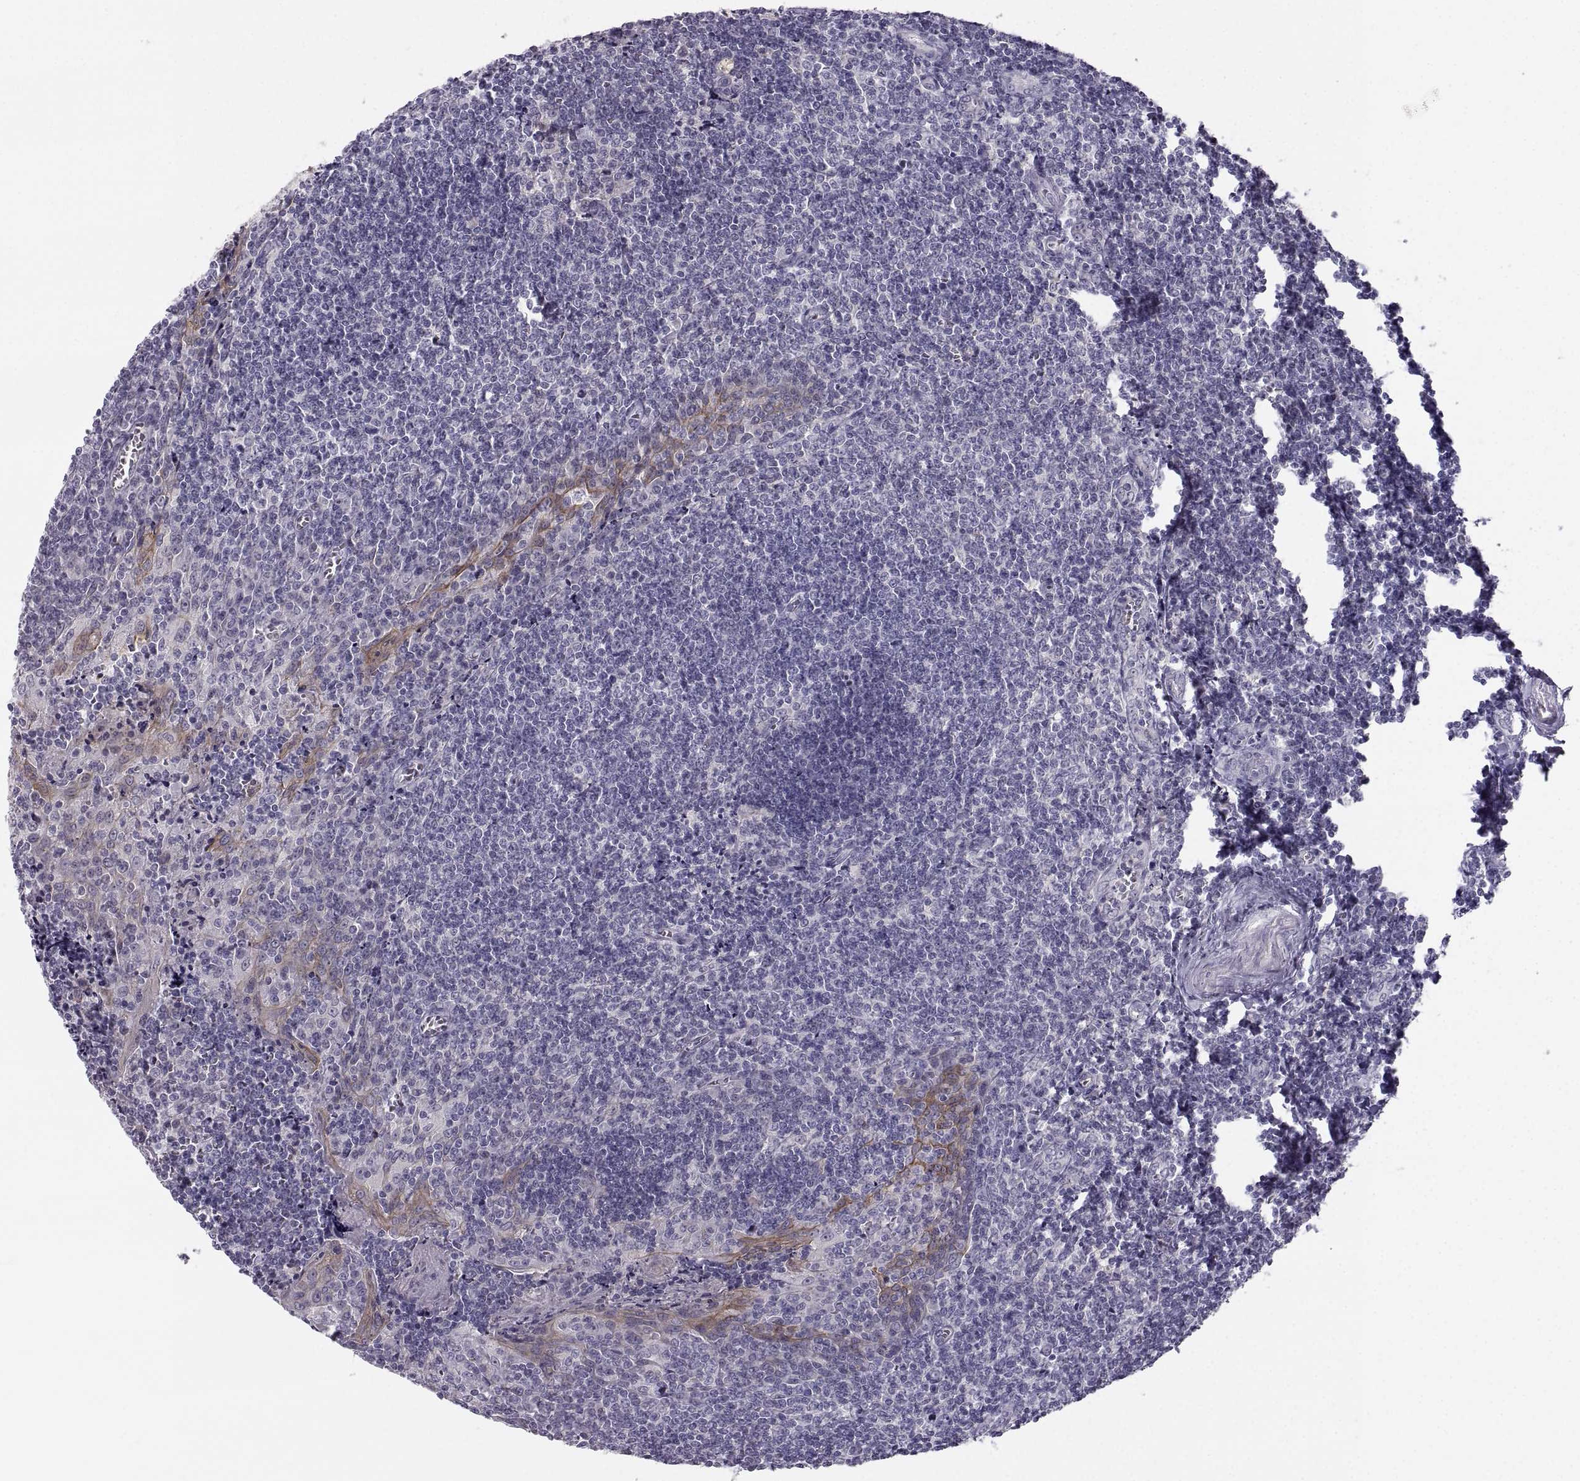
{"staining": {"intensity": "negative", "quantity": "none", "location": "none"}, "tissue": "tonsil", "cell_type": "Germinal center cells", "image_type": "normal", "snomed": [{"axis": "morphology", "description": "Normal tissue, NOS"}, {"axis": "morphology", "description": "Inflammation, NOS"}, {"axis": "topography", "description": "Tonsil"}], "caption": "This is a micrograph of IHC staining of normal tonsil, which shows no expression in germinal center cells.", "gene": "ZNF185", "patient": {"sex": "female", "age": 31}}